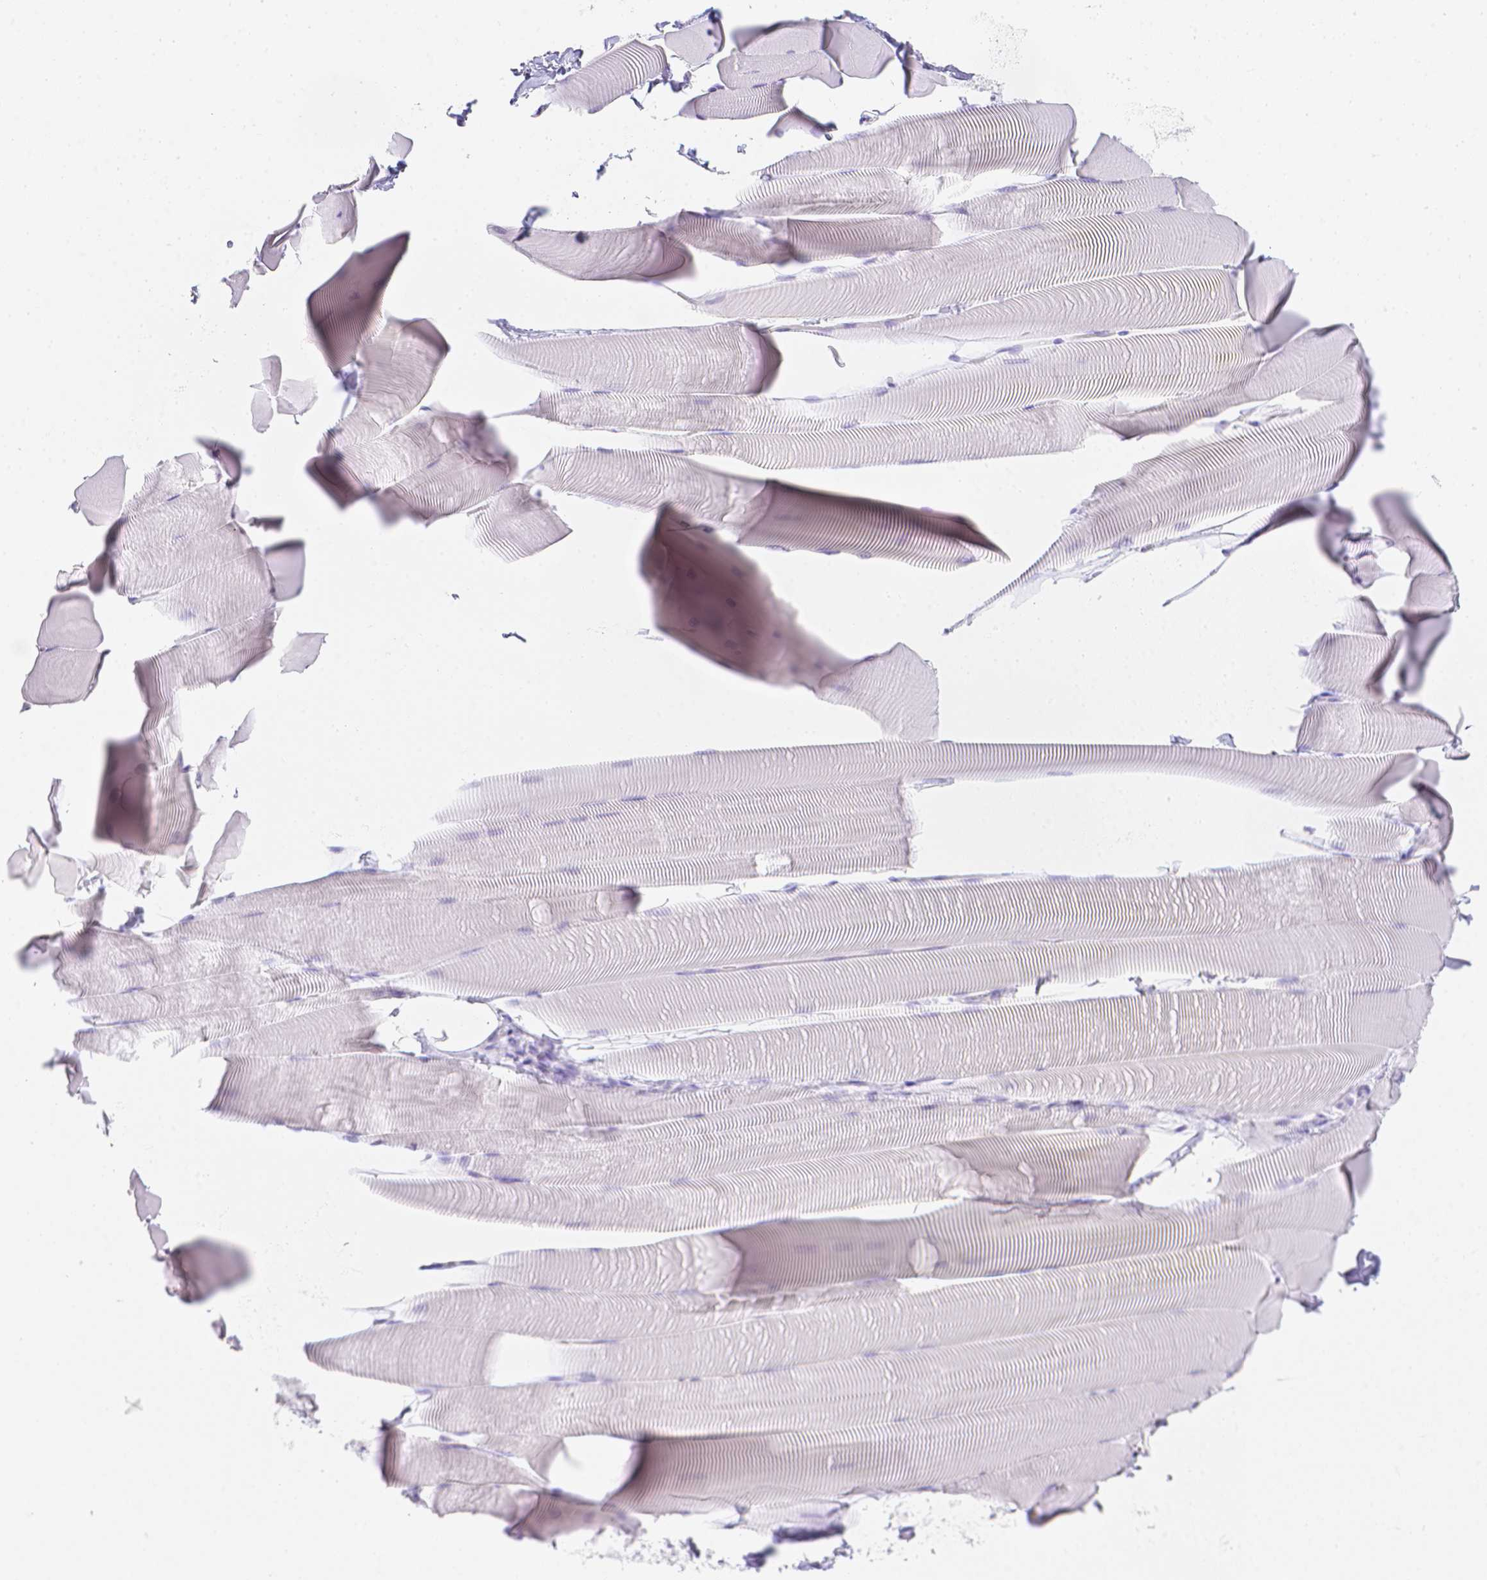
{"staining": {"intensity": "negative", "quantity": "none", "location": "none"}, "tissue": "skeletal muscle", "cell_type": "Myocytes", "image_type": "normal", "snomed": [{"axis": "morphology", "description": "Normal tissue, NOS"}, {"axis": "topography", "description": "Skeletal muscle"}], "caption": "Histopathology image shows no protein expression in myocytes of unremarkable skeletal muscle.", "gene": "LGALS4", "patient": {"sex": "male", "age": 25}}